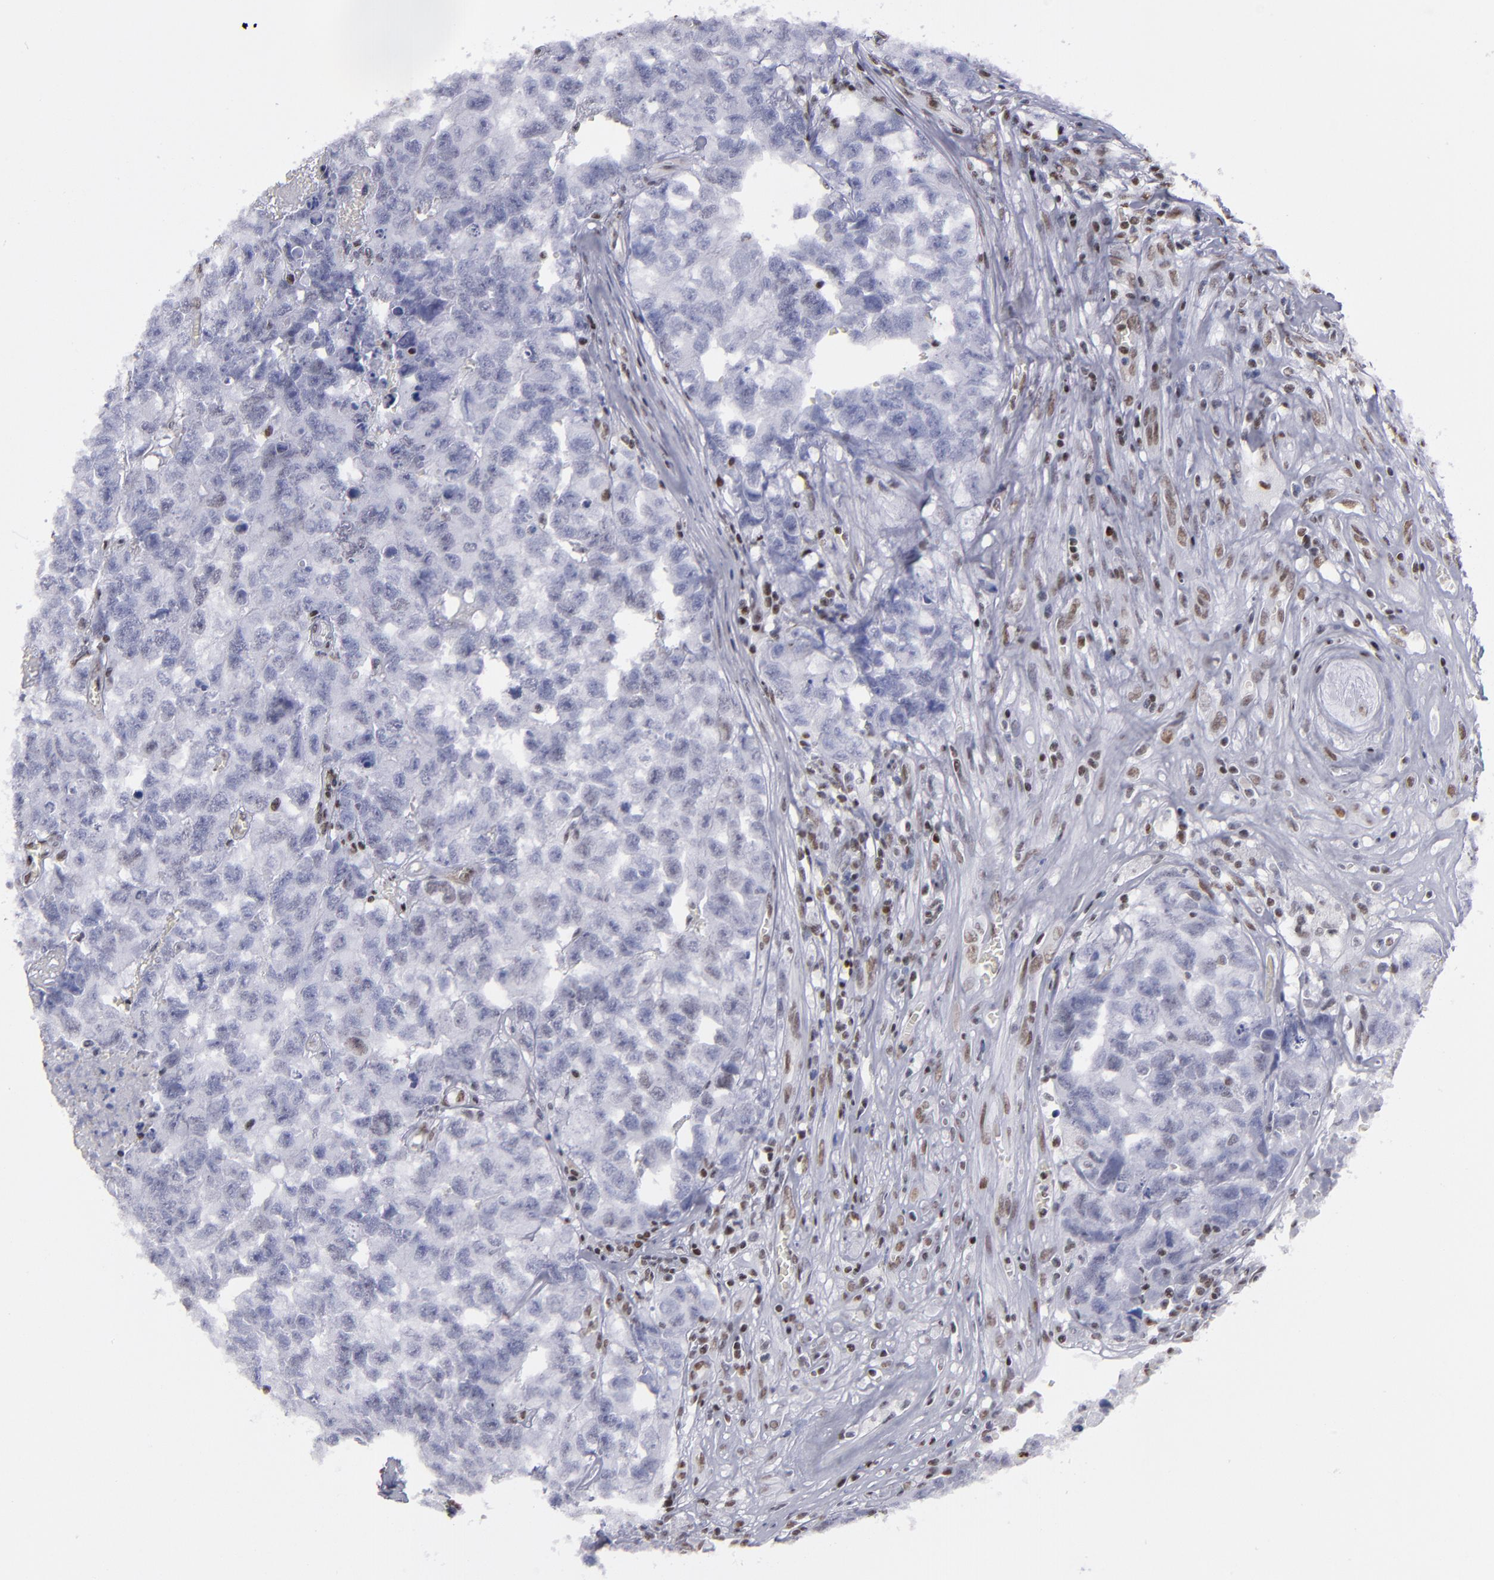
{"staining": {"intensity": "negative", "quantity": "none", "location": "none"}, "tissue": "testis cancer", "cell_type": "Tumor cells", "image_type": "cancer", "snomed": [{"axis": "morphology", "description": "Carcinoma, Embryonal, NOS"}, {"axis": "topography", "description": "Testis"}], "caption": "High power microscopy image of an immunohistochemistry photomicrograph of testis cancer, revealing no significant staining in tumor cells. (DAB (3,3'-diaminobenzidine) immunohistochemistry (IHC) visualized using brightfield microscopy, high magnification).", "gene": "TERF2", "patient": {"sex": "male", "age": 31}}